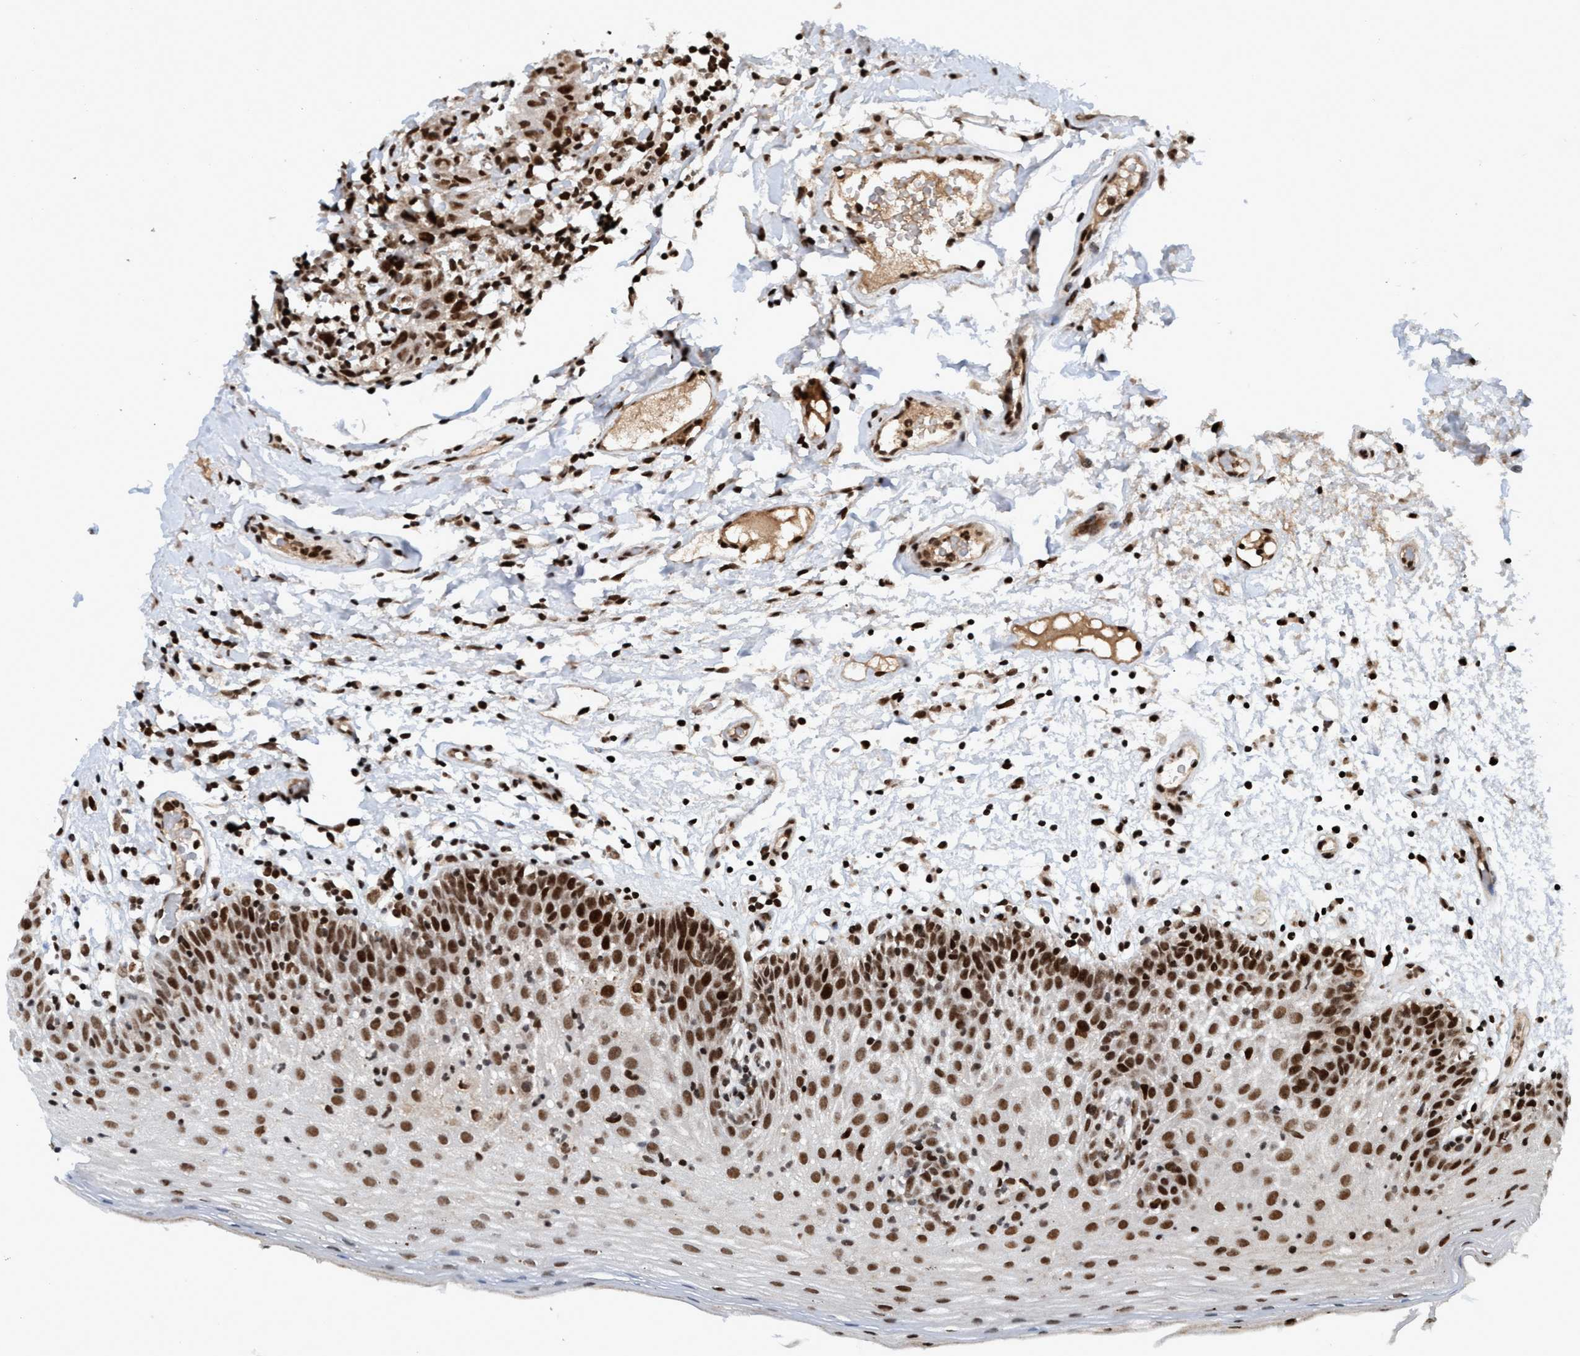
{"staining": {"intensity": "strong", "quantity": ">75%", "location": "nuclear"}, "tissue": "oral mucosa", "cell_type": "Squamous epithelial cells", "image_type": "normal", "snomed": [{"axis": "morphology", "description": "Normal tissue, NOS"}, {"axis": "morphology", "description": "Squamous cell carcinoma, NOS"}, {"axis": "topography", "description": "Skeletal muscle"}, {"axis": "topography", "description": "Oral tissue"}, {"axis": "topography", "description": "Head-Neck"}], "caption": "Oral mucosa stained with DAB immunohistochemistry (IHC) reveals high levels of strong nuclear staining in approximately >75% of squamous epithelial cells. Using DAB (3,3'-diaminobenzidine) (brown) and hematoxylin (blue) stains, captured at high magnification using brightfield microscopy.", "gene": "TOPBP1", "patient": {"sex": "male", "age": 71}}